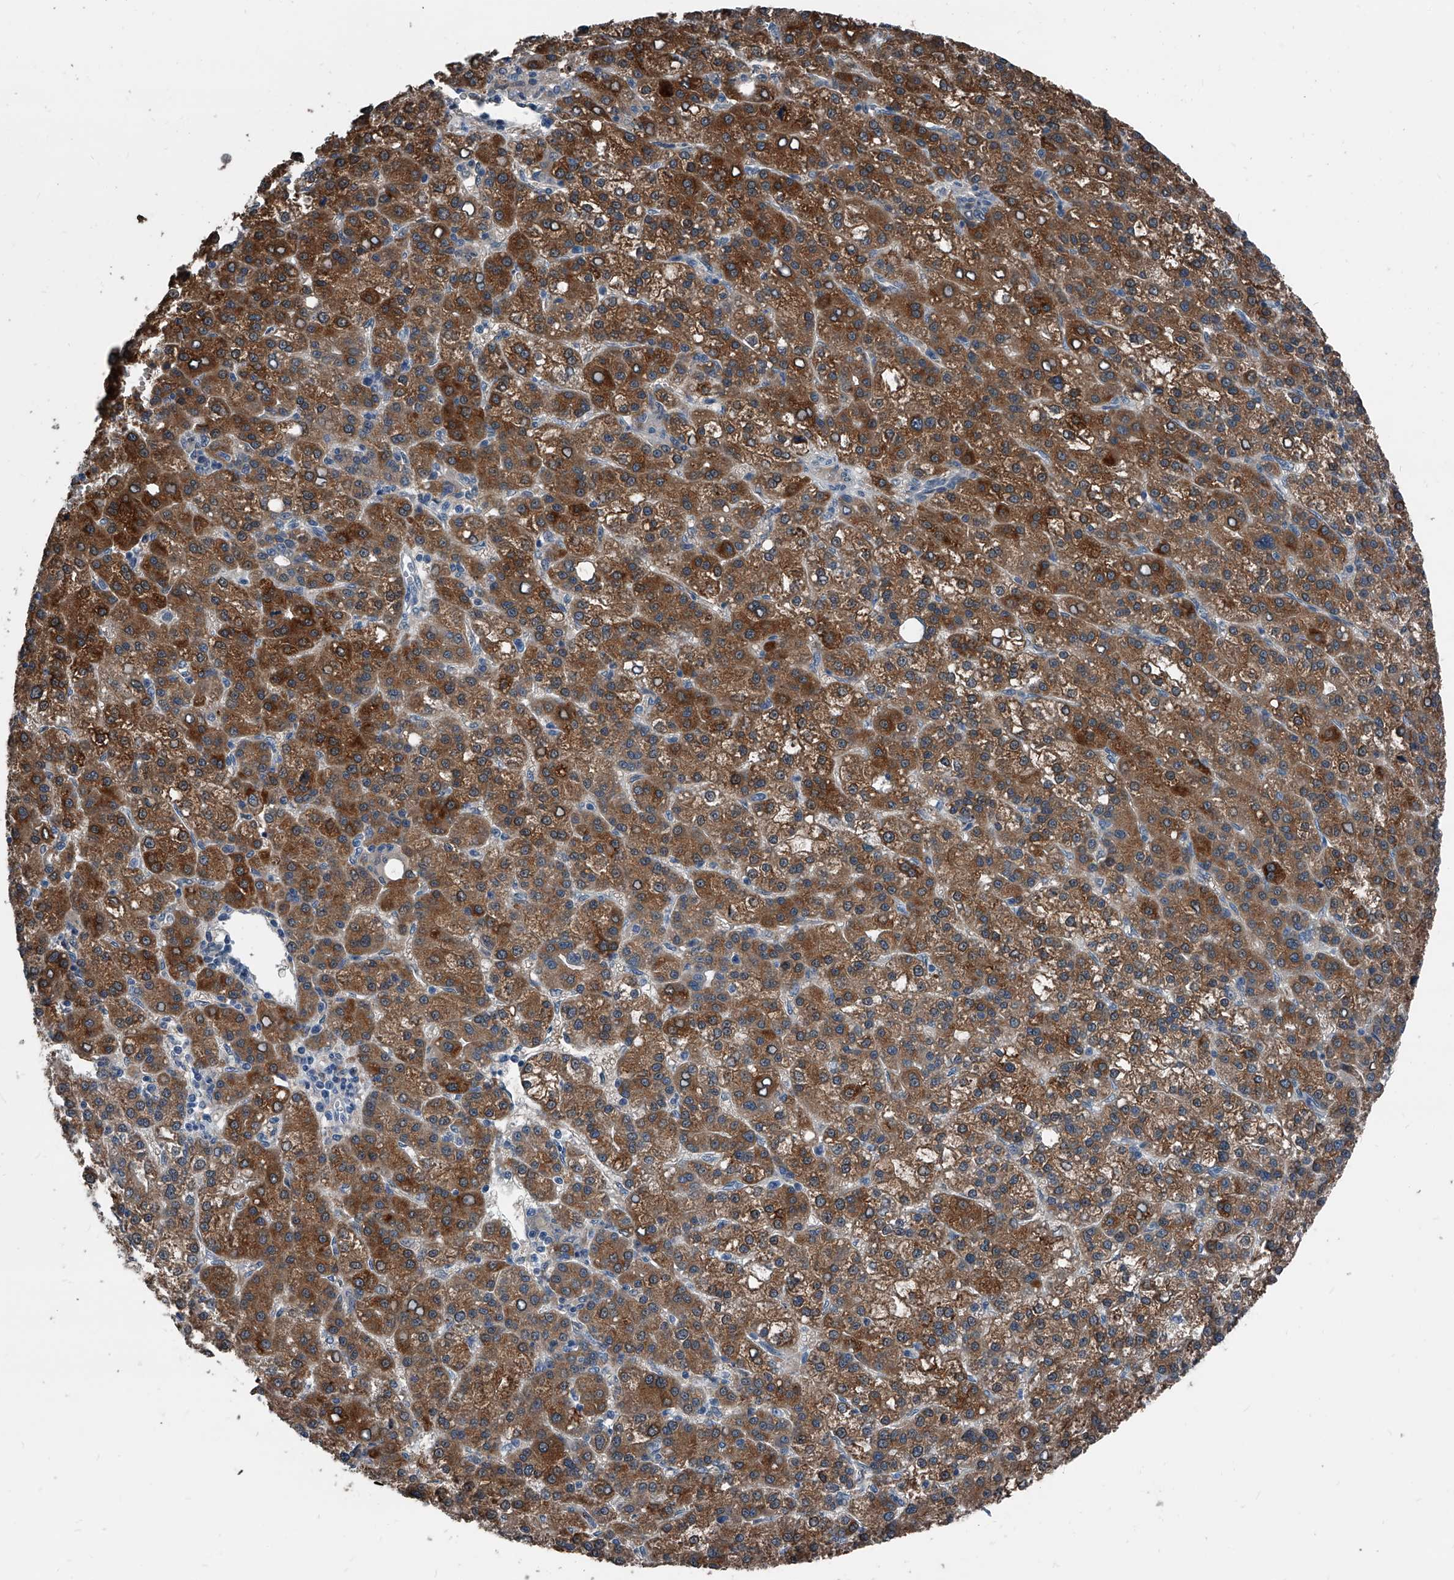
{"staining": {"intensity": "strong", "quantity": ">75%", "location": "cytoplasmic/membranous"}, "tissue": "liver cancer", "cell_type": "Tumor cells", "image_type": "cancer", "snomed": [{"axis": "morphology", "description": "Carcinoma, Hepatocellular, NOS"}, {"axis": "topography", "description": "Liver"}], "caption": "Immunohistochemistry (DAB) staining of liver cancer displays strong cytoplasmic/membranous protein staining in about >75% of tumor cells.", "gene": "MEN1", "patient": {"sex": "female", "age": 58}}